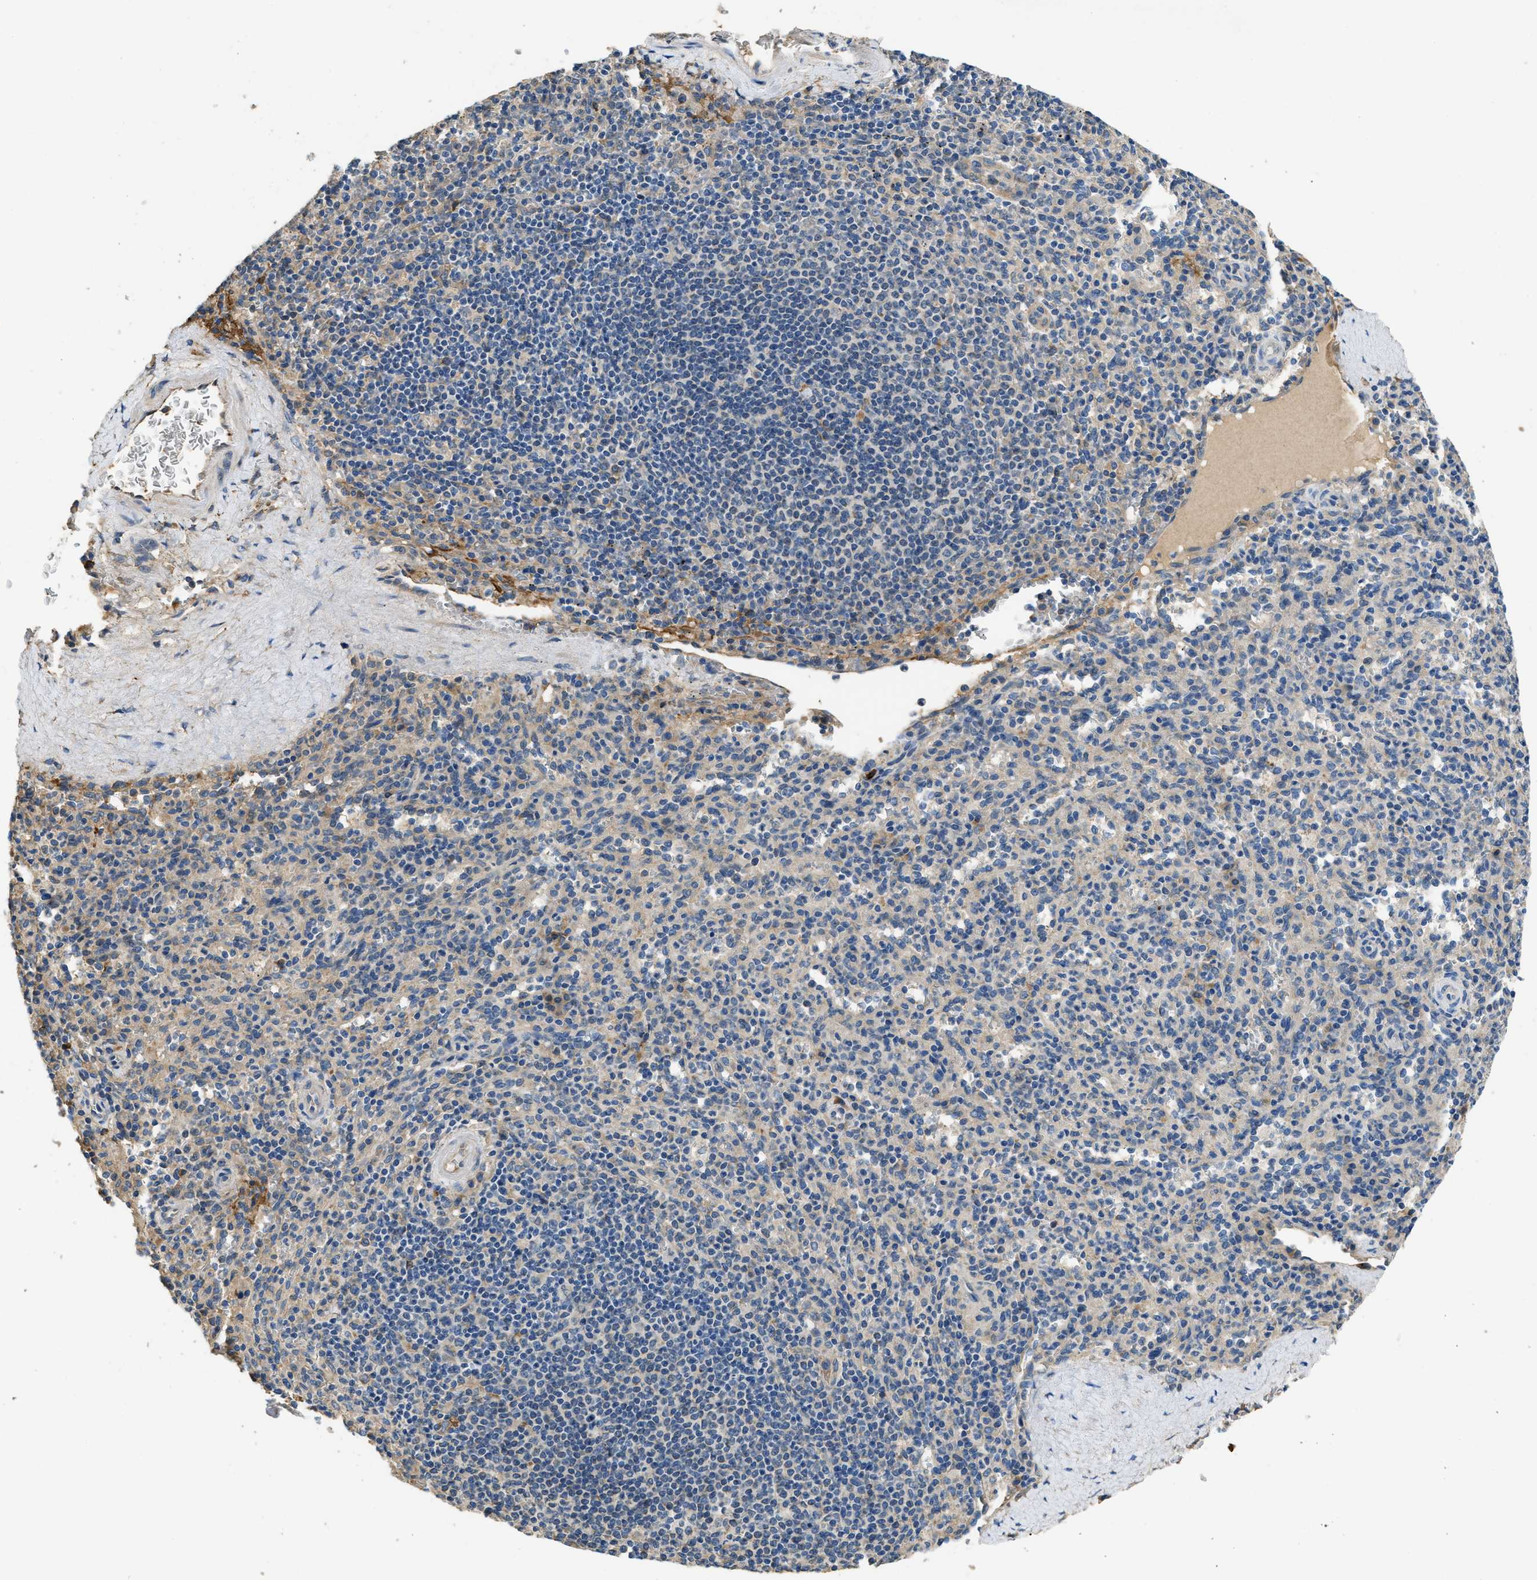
{"staining": {"intensity": "weak", "quantity": "<25%", "location": "cytoplasmic/membranous"}, "tissue": "spleen", "cell_type": "Cells in red pulp", "image_type": "normal", "snomed": [{"axis": "morphology", "description": "Normal tissue, NOS"}, {"axis": "topography", "description": "Spleen"}], "caption": "IHC micrograph of normal spleen: spleen stained with DAB shows no significant protein positivity in cells in red pulp. (DAB immunohistochemistry, high magnification).", "gene": "RIPK2", "patient": {"sex": "male", "age": 36}}